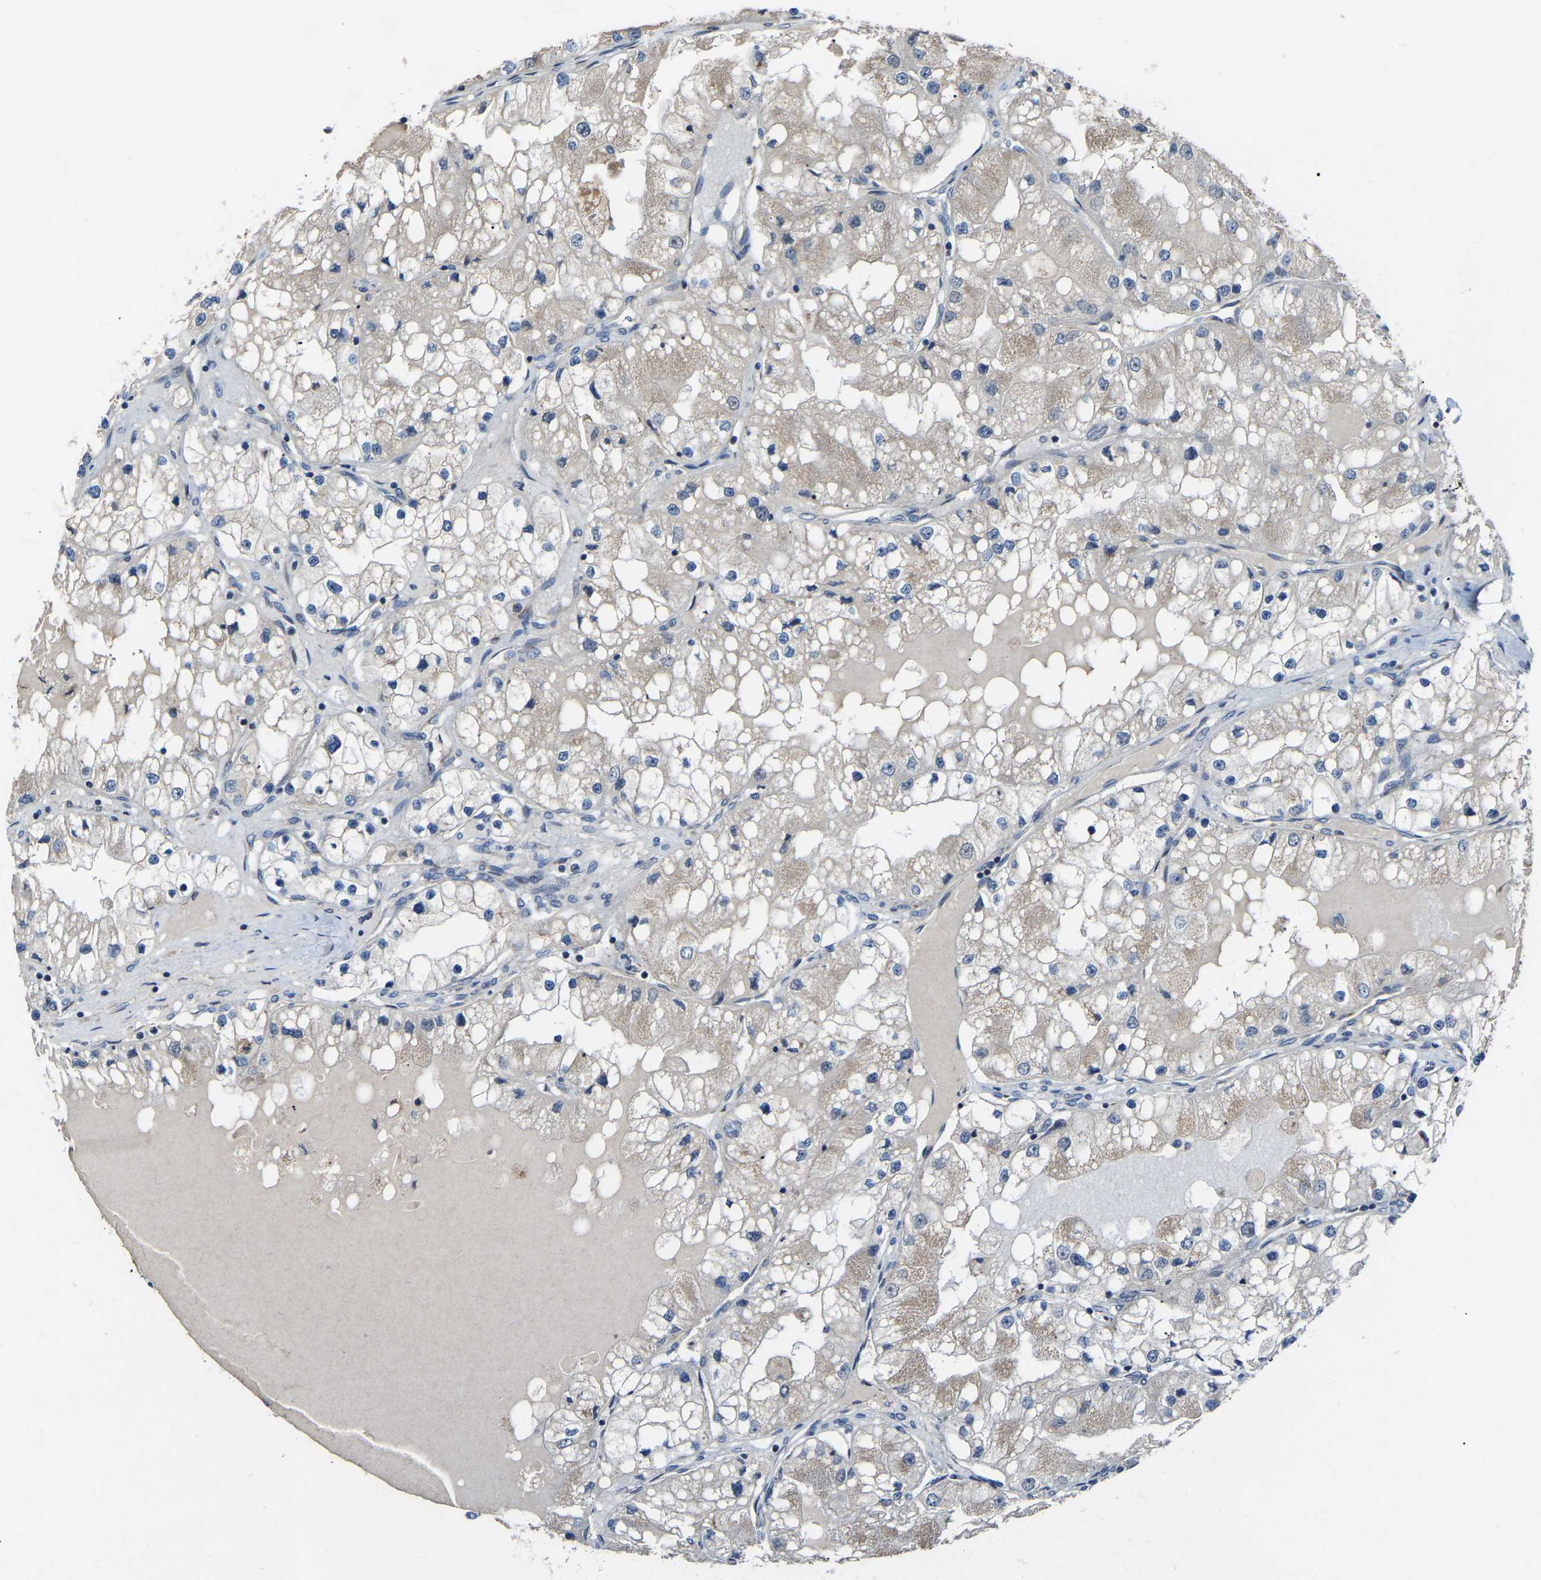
{"staining": {"intensity": "weak", "quantity": "<25%", "location": "cytoplasmic/membranous"}, "tissue": "renal cancer", "cell_type": "Tumor cells", "image_type": "cancer", "snomed": [{"axis": "morphology", "description": "Adenocarcinoma, NOS"}, {"axis": "topography", "description": "Kidney"}], "caption": "This image is of renal cancer (adenocarcinoma) stained with IHC to label a protein in brown with the nuclei are counter-stained blue. There is no staining in tumor cells. The staining was performed using DAB (3,3'-diaminobenzidine) to visualize the protein expression in brown, while the nuclei were stained in blue with hematoxylin (Magnification: 20x).", "gene": "CANT1", "patient": {"sex": "male", "age": 68}}